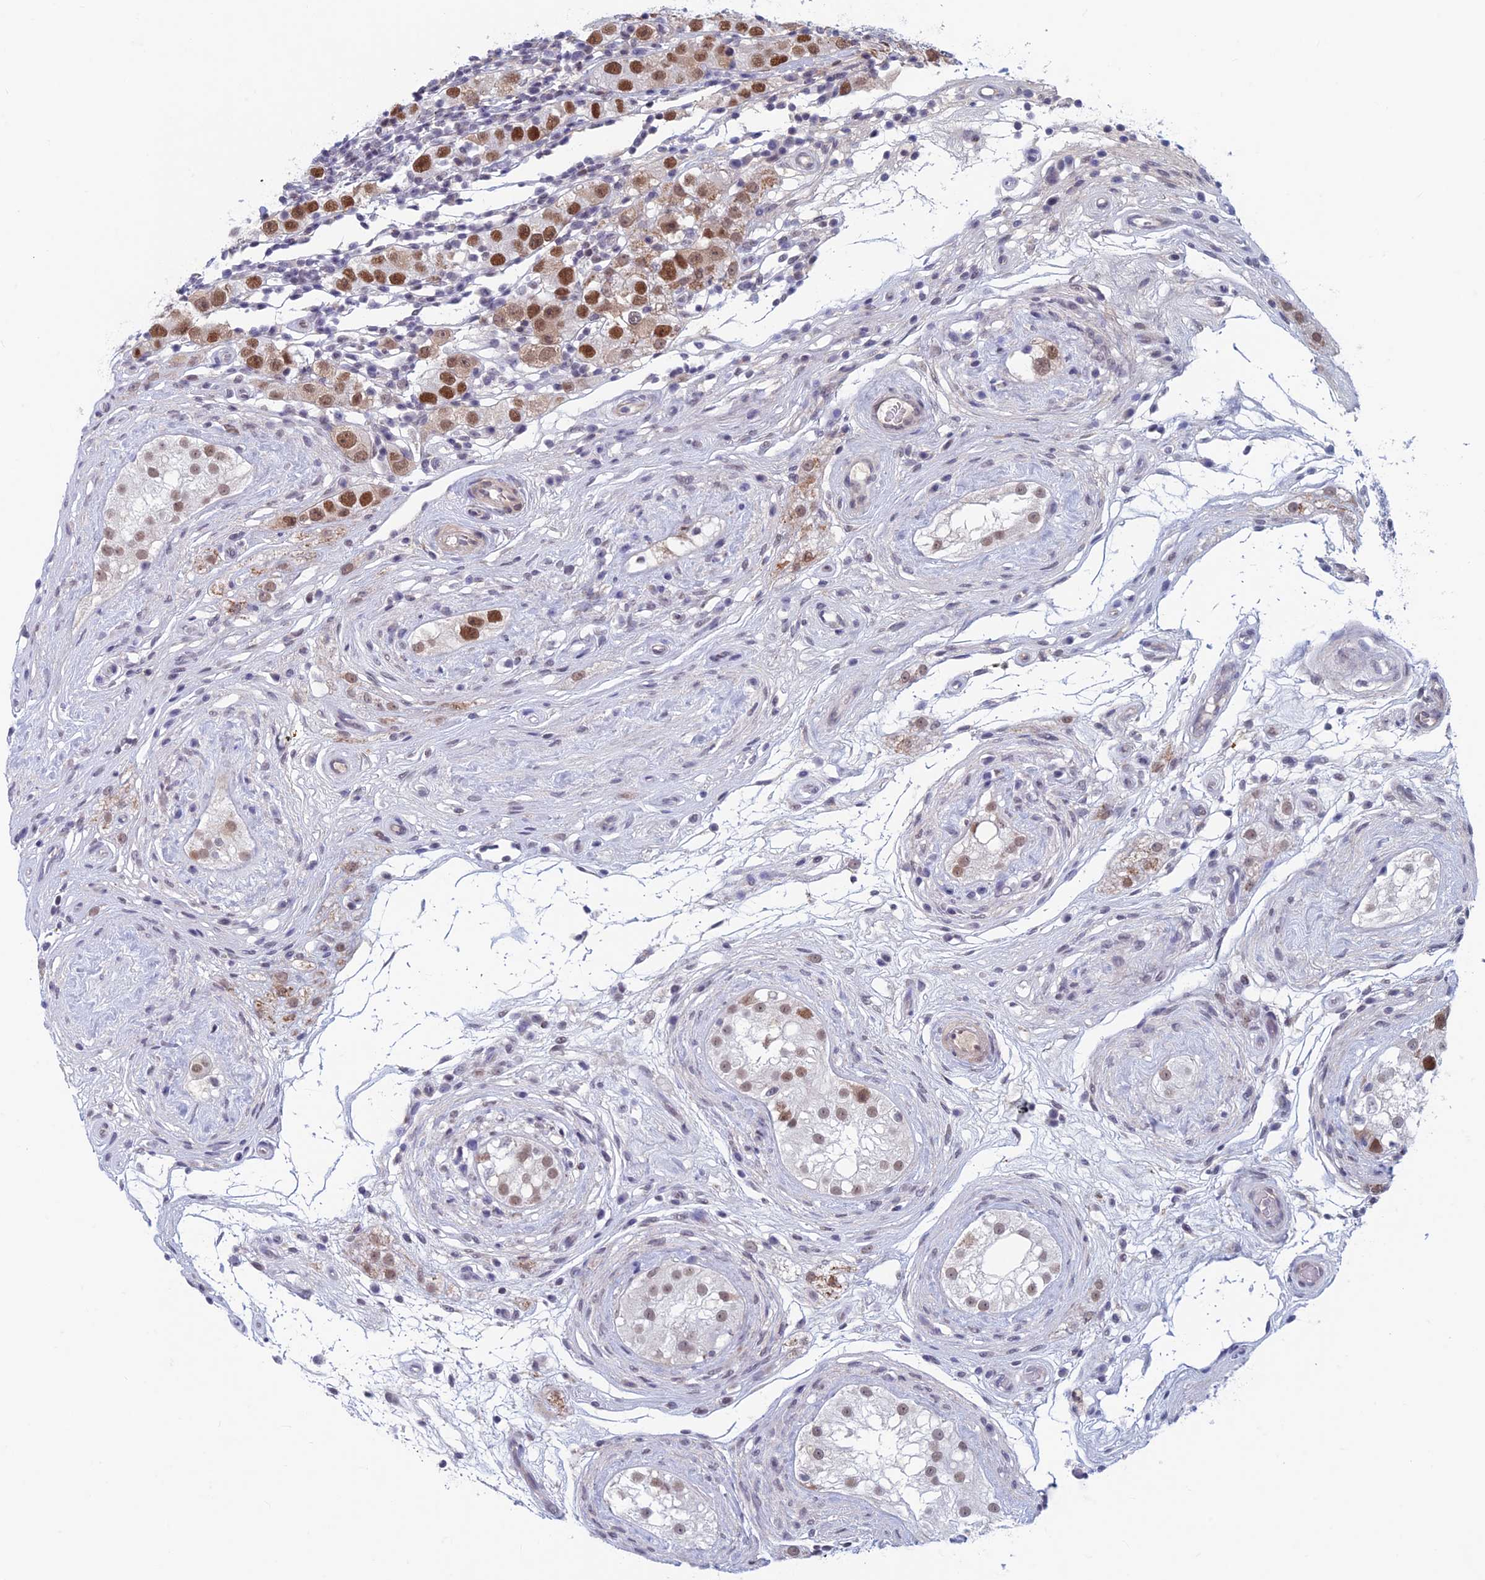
{"staining": {"intensity": "moderate", "quantity": ">75%", "location": "nuclear"}, "tissue": "testis cancer", "cell_type": "Tumor cells", "image_type": "cancer", "snomed": [{"axis": "morphology", "description": "Seminoma, NOS"}, {"axis": "topography", "description": "Testis"}], "caption": "Human testis cancer stained with a protein marker exhibits moderate staining in tumor cells.", "gene": "ASH2L", "patient": {"sex": "male", "age": 34}}